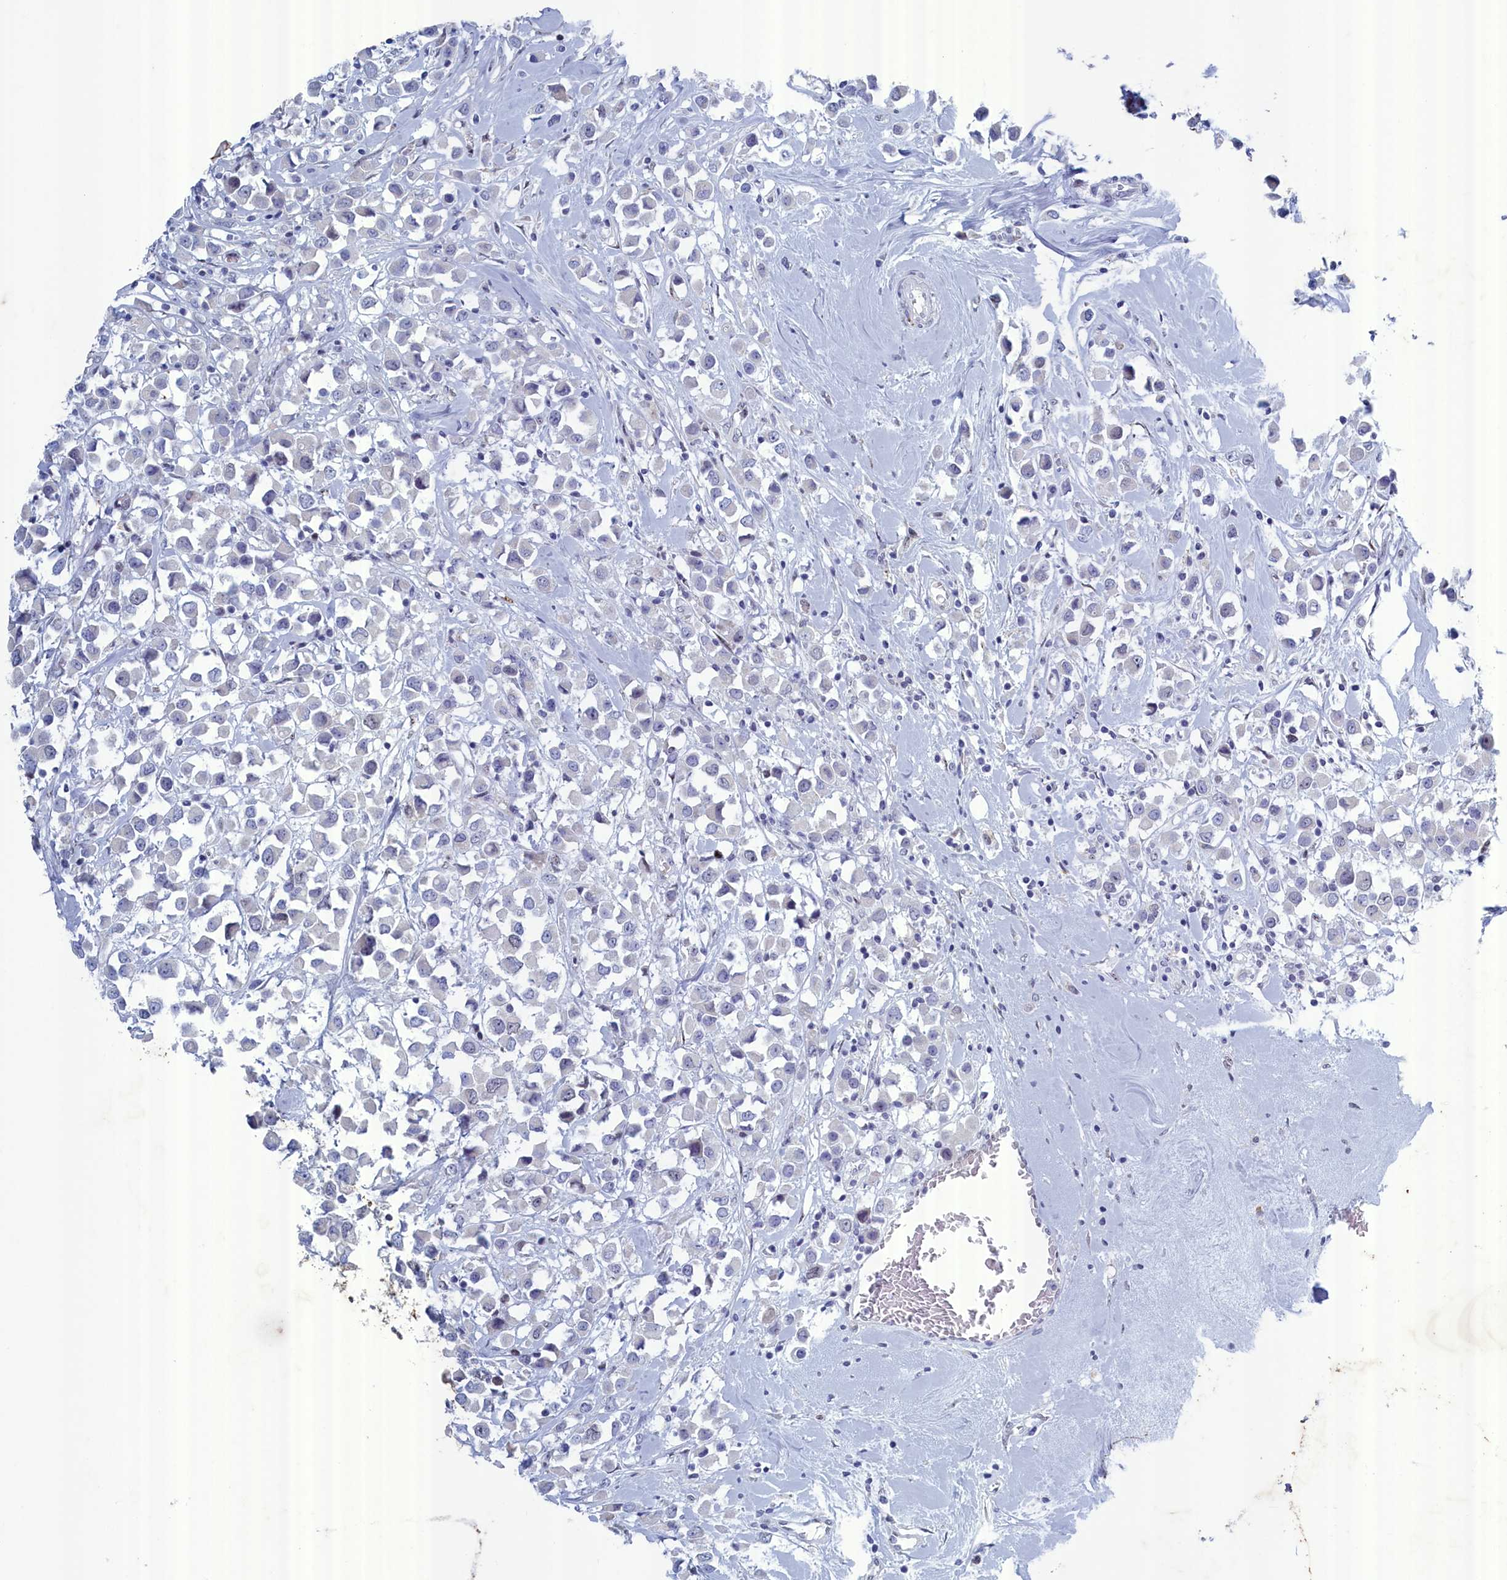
{"staining": {"intensity": "negative", "quantity": "none", "location": "none"}, "tissue": "breast cancer", "cell_type": "Tumor cells", "image_type": "cancer", "snomed": [{"axis": "morphology", "description": "Duct carcinoma"}, {"axis": "topography", "description": "Breast"}], "caption": "A high-resolution image shows immunohistochemistry staining of breast invasive ductal carcinoma, which demonstrates no significant expression in tumor cells.", "gene": "WDR76", "patient": {"sex": "female", "age": 61}}